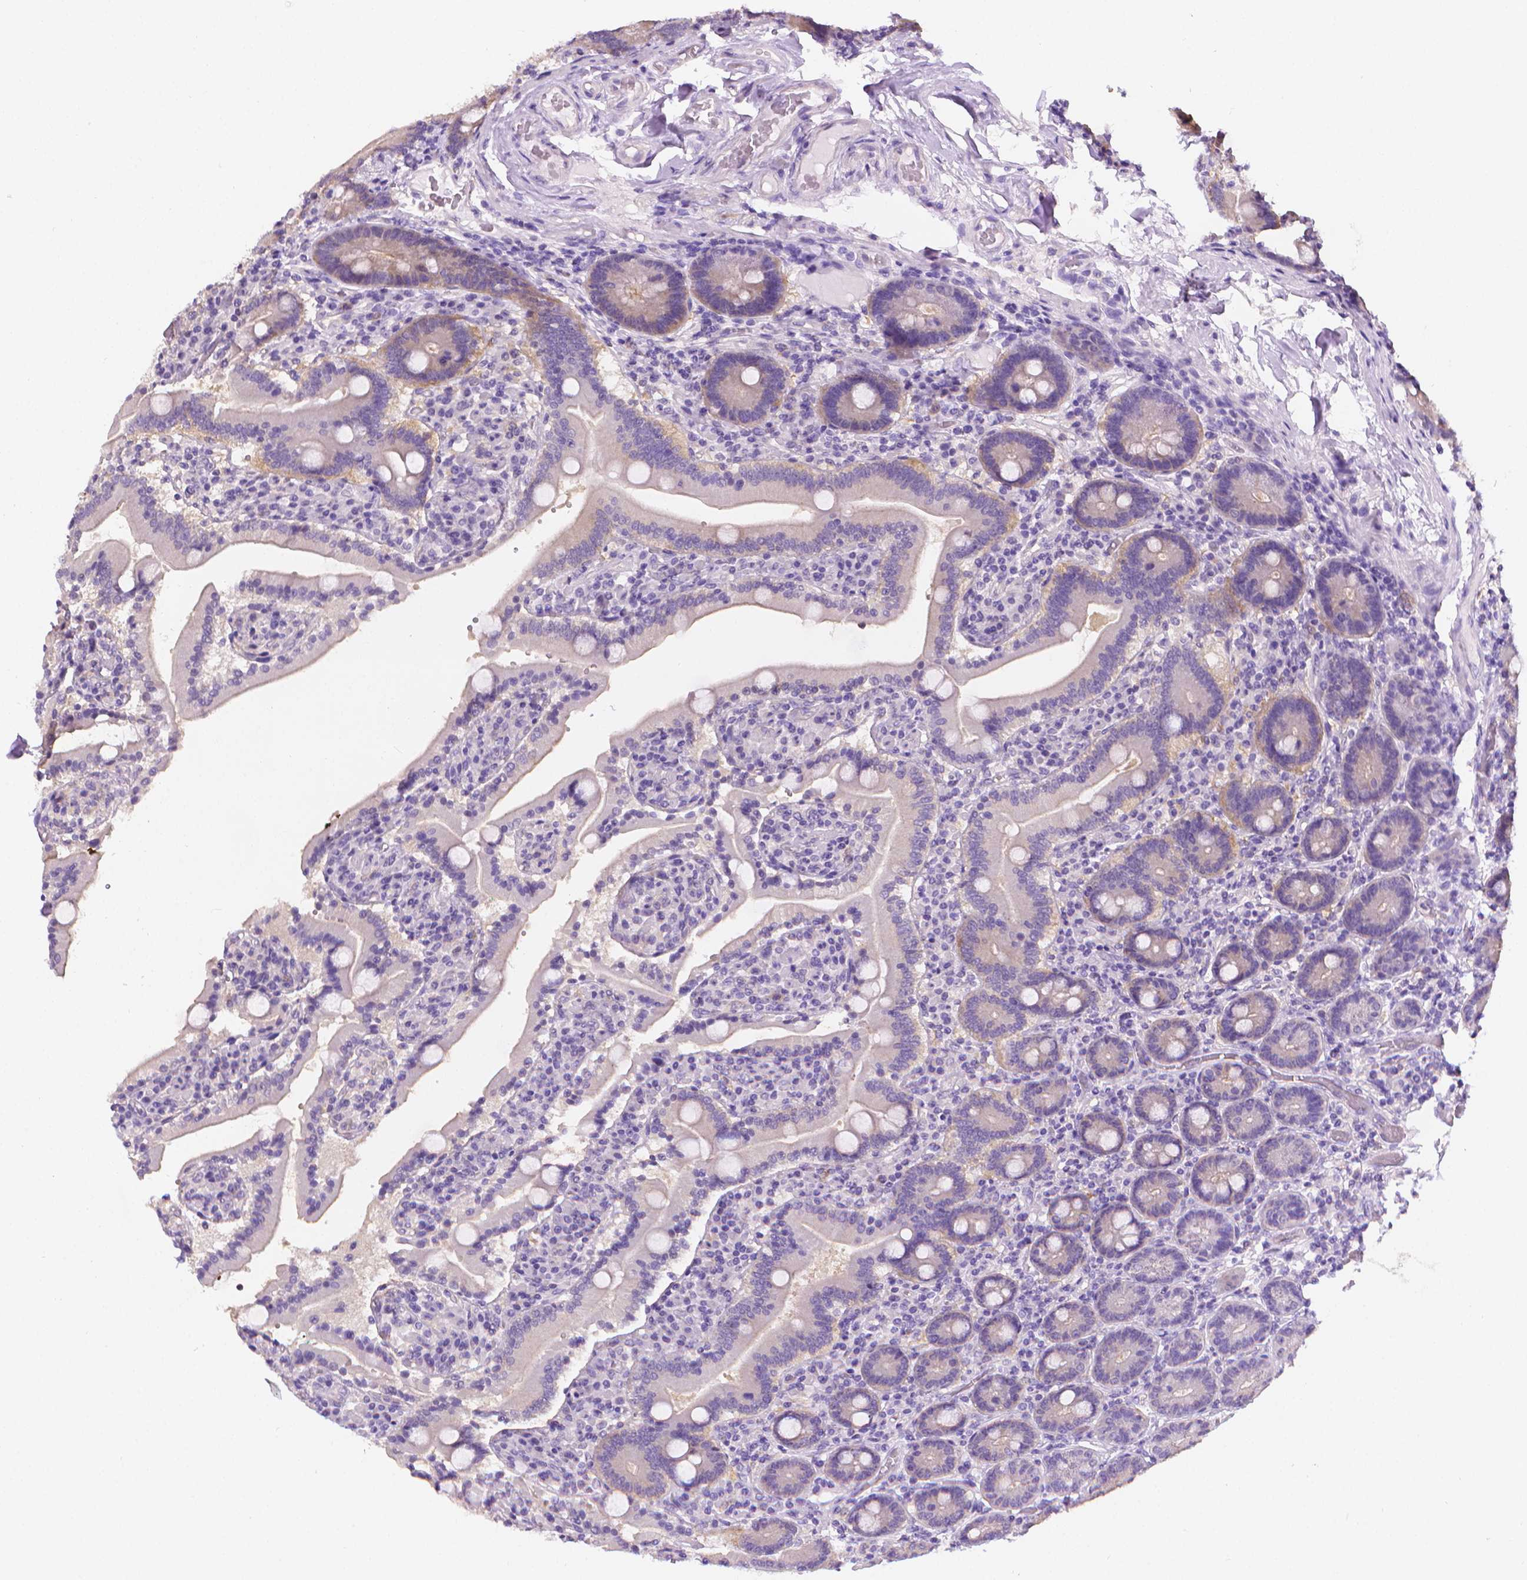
{"staining": {"intensity": "negative", "quantity": "none", "location": "none"}, "tissue": "duodenum", "cell_type": "Glandular cells", "image_type": "normal", "snomed": [{"axis": "morphology", "description": "Normal tissue, NOS"}, {"axis": "topography", "description": "Duodenum"}], "caption": "Duodenum stained for a protein using IHC displays no positivity glandular cells.", "gene": "FASN", "patient": {"sex": "female", "age": 62}}